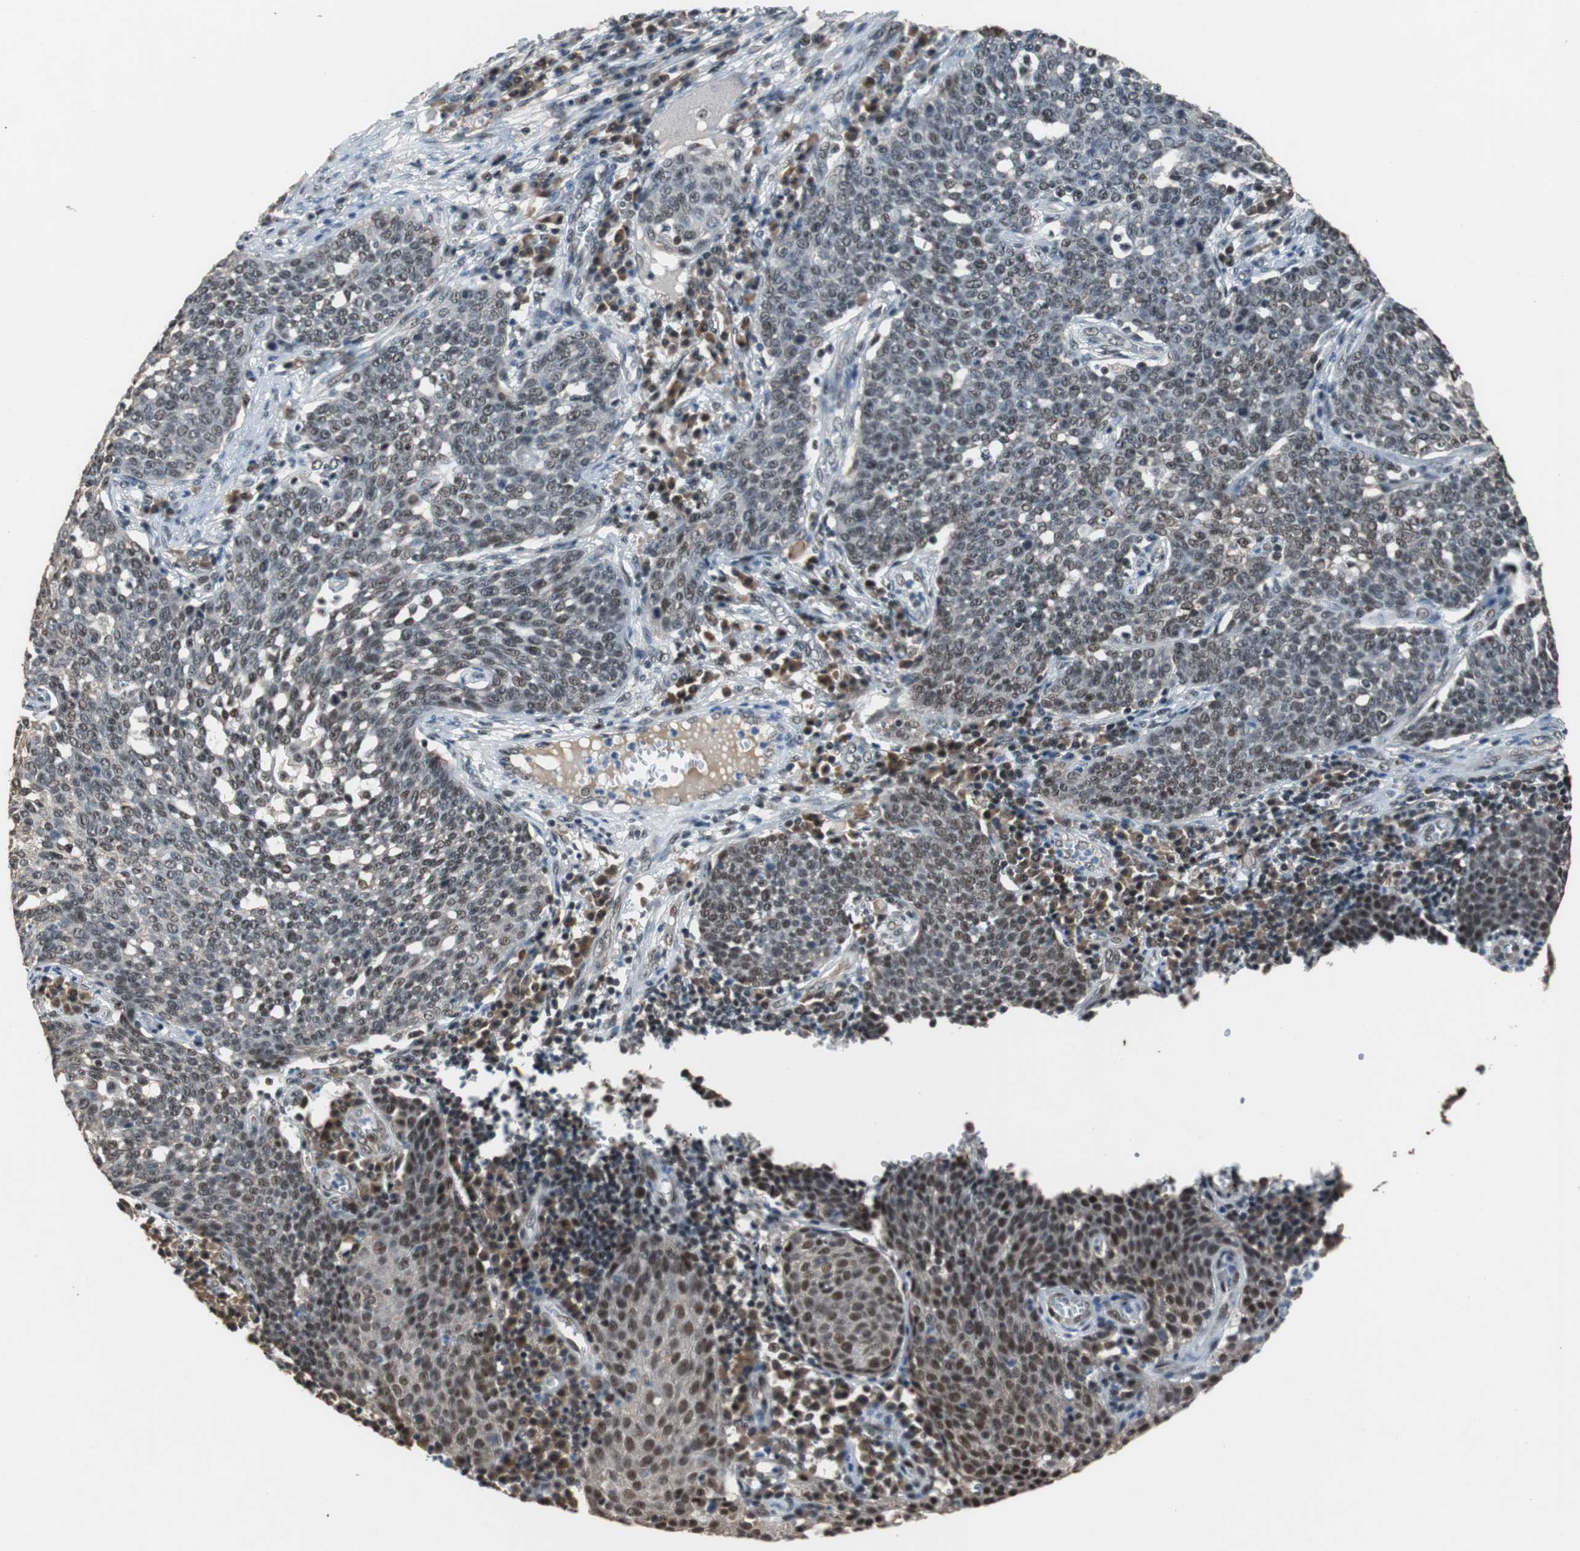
{"staining": {"intensity": "weak", "quantity": "25%-75%", "location": "nuclear"}, "tissue": "cervical cancer", "cell_type": "Tumor cells", "image_type": "cancer", "snomed": [{"axis": "morphology", "description": "Squamous cell carcinoma, NOS"}, {"axis": "topography", "description": "Cervix"}], "caption": "The image demonstrates immunohistochemical staining of cervical cancer. There is weak nuclear staining is identified in approximately 25%-75% of tumor cells. Using DAB (brown) and hematoxylin (blue) stains, captured at high magnification using brightfield microscopy.", "gene": "USP28", "patient": {"sex": "female", "age": 34}}